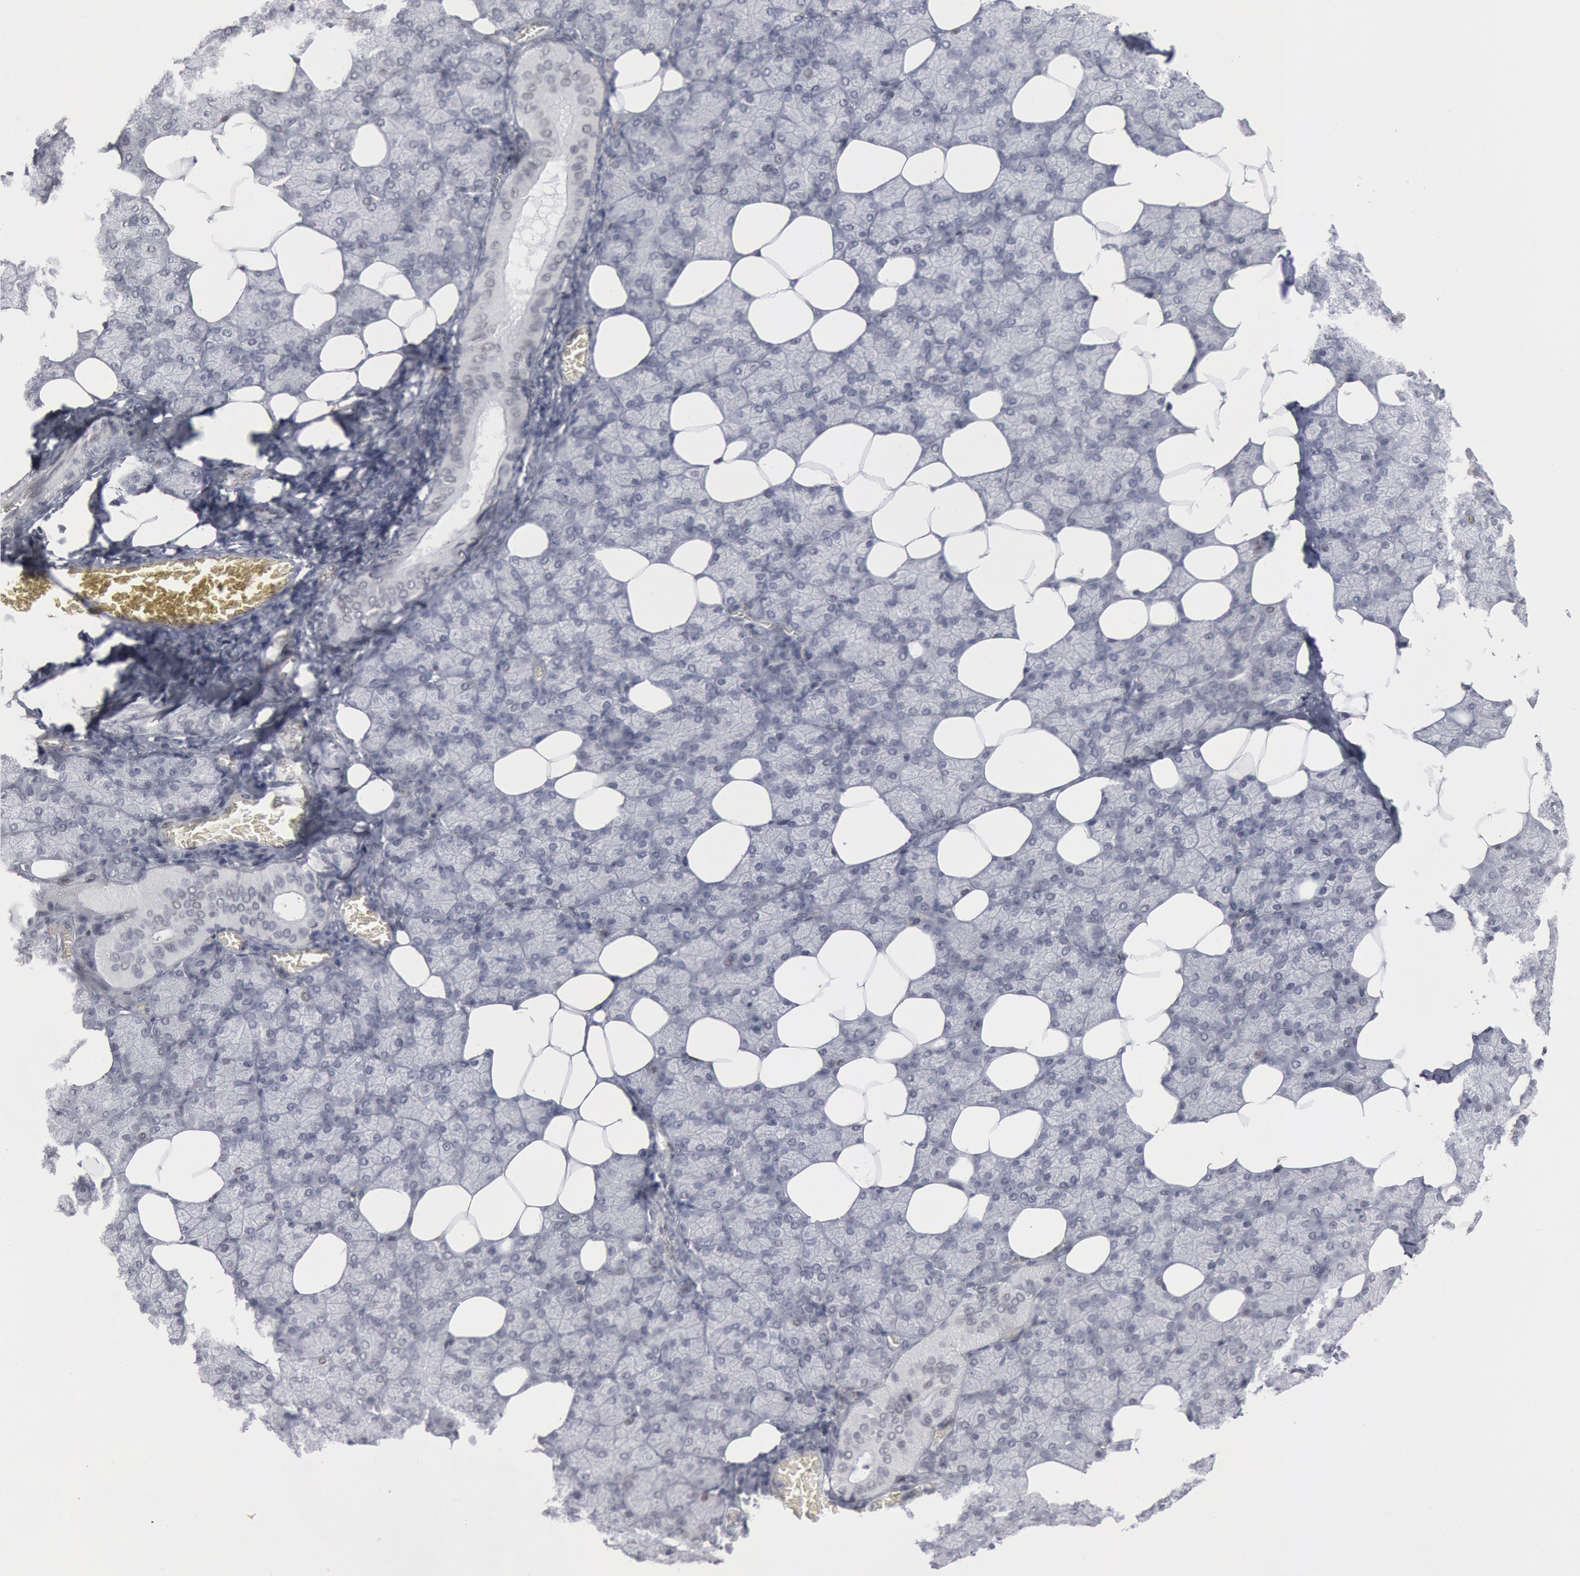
{"staining": {"intensity": "negative", "quantity": "none", "location": "none"}, "tissue": "salivary gland", "cell_type": "Glandular cells", "image_type": "normal", "snomed": [{"axis": "morphology", "description": "Normal tissue, NOS"}, {"axis": "topography", "description": "Lymph node"}, {"axis": "topography", "description": "Salivary gland"}], "caption": "Immunohistochemistry histopathology image of normal salivary gland: salivary gland stained with DAB exhibits no significant protein positivity in glandular cells.", "gene": "FOXO1", "patient": {"sex": "male", "age": 8}}